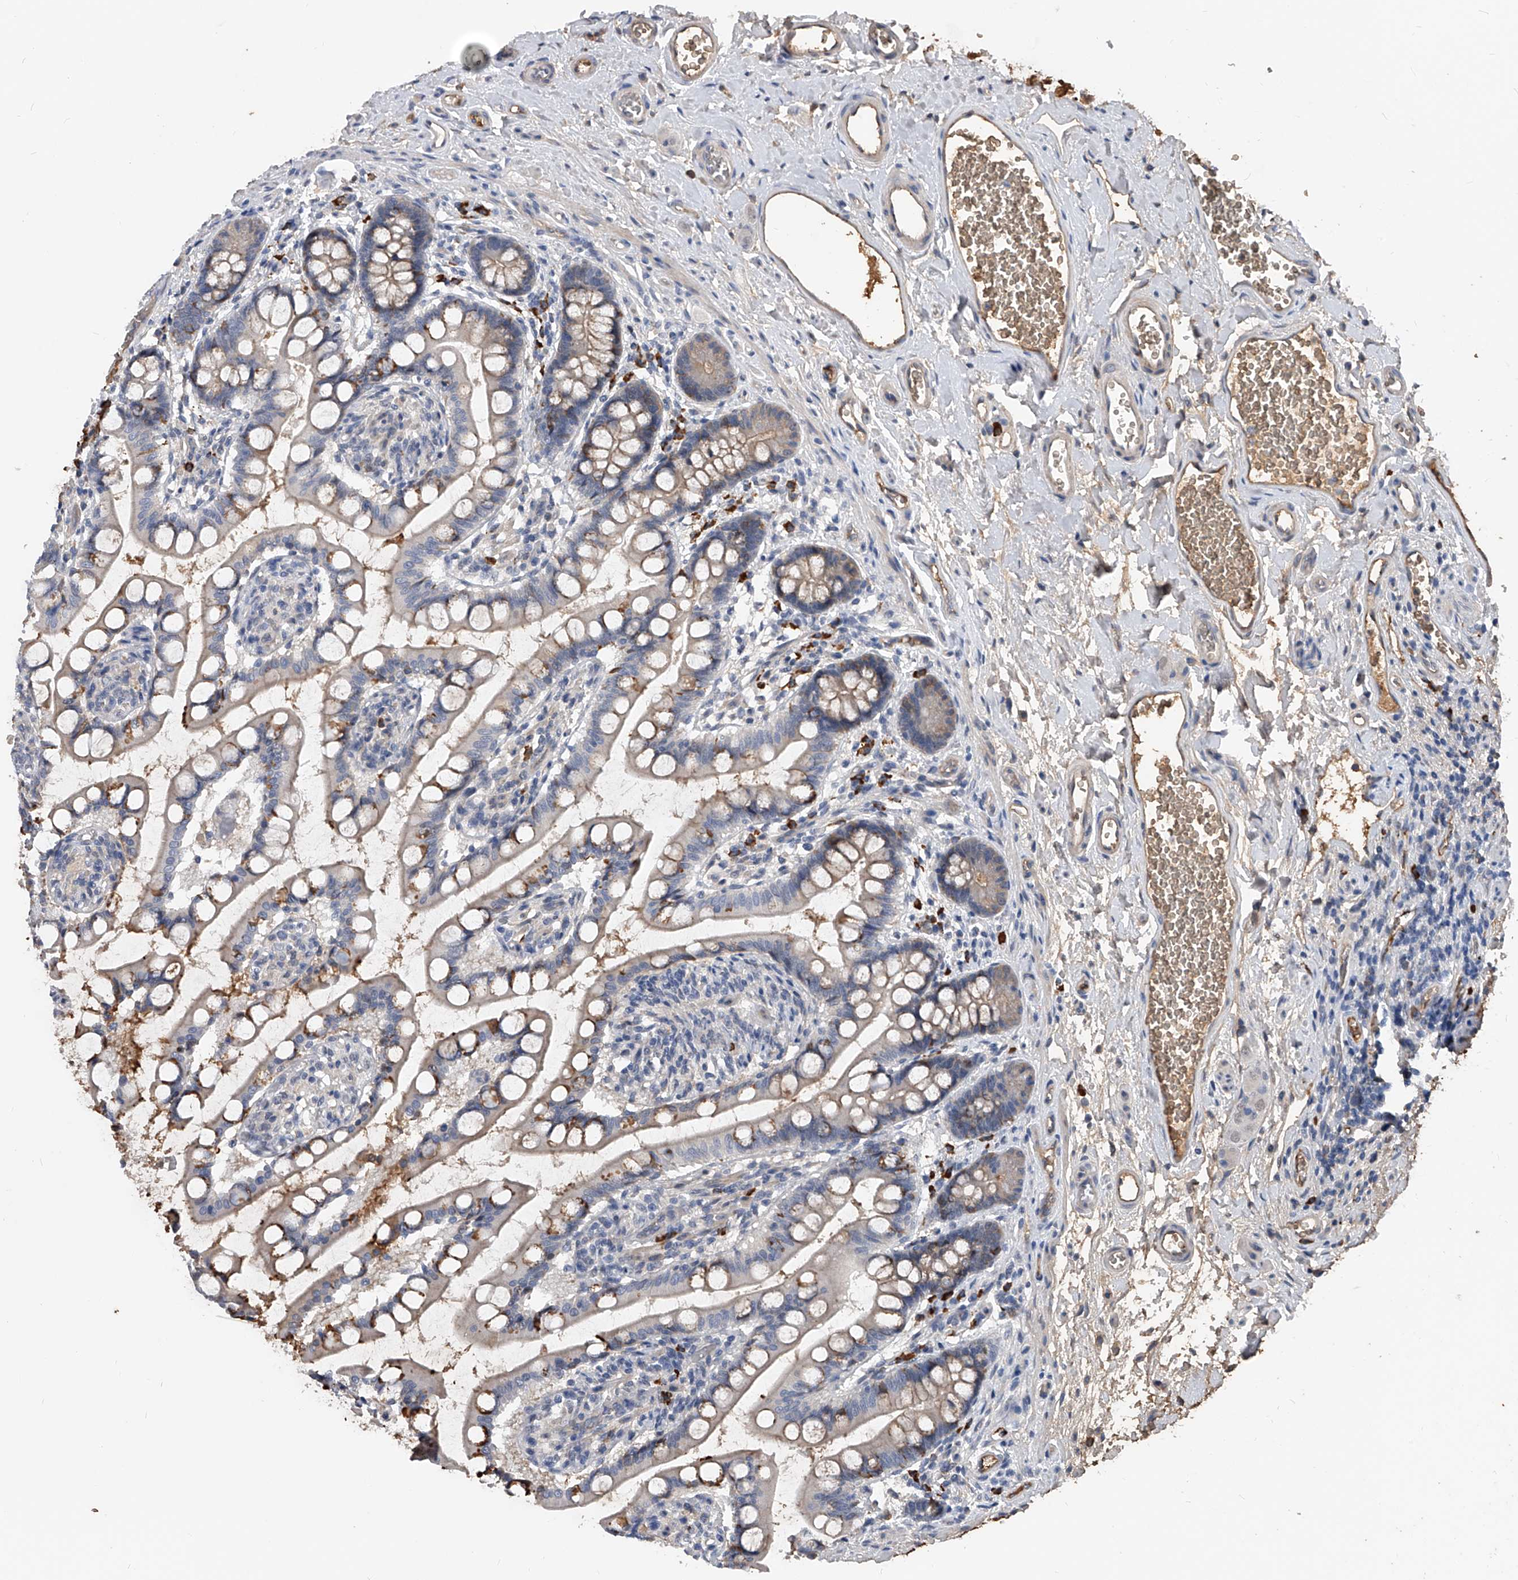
{"staining": {"intensity": "moderate", "quantity": "25%-75%", "location": "cytoplasmic/membranous"}, "tissue": "small intestine", "cell_type": "Glandular cells", "image_type": "normal", "snomed": [{"axis": "morphology", "description": "Normal tissue, NOS"}, {"axis": "topography", "description": "Small intestine"}], "caption": "A medium amount of moderate cytoplasmic/membranous staining is identified in approximately 25%-75% of glandular cells in benign small intestine. The staining was performed using DAB to visualize the protein expression in brown, while the nuclei were stained in blue with hematoxylin (Magnification: 20x).", "gene": "ZNF25", "patient": {"sex": "male", "age": 52}}